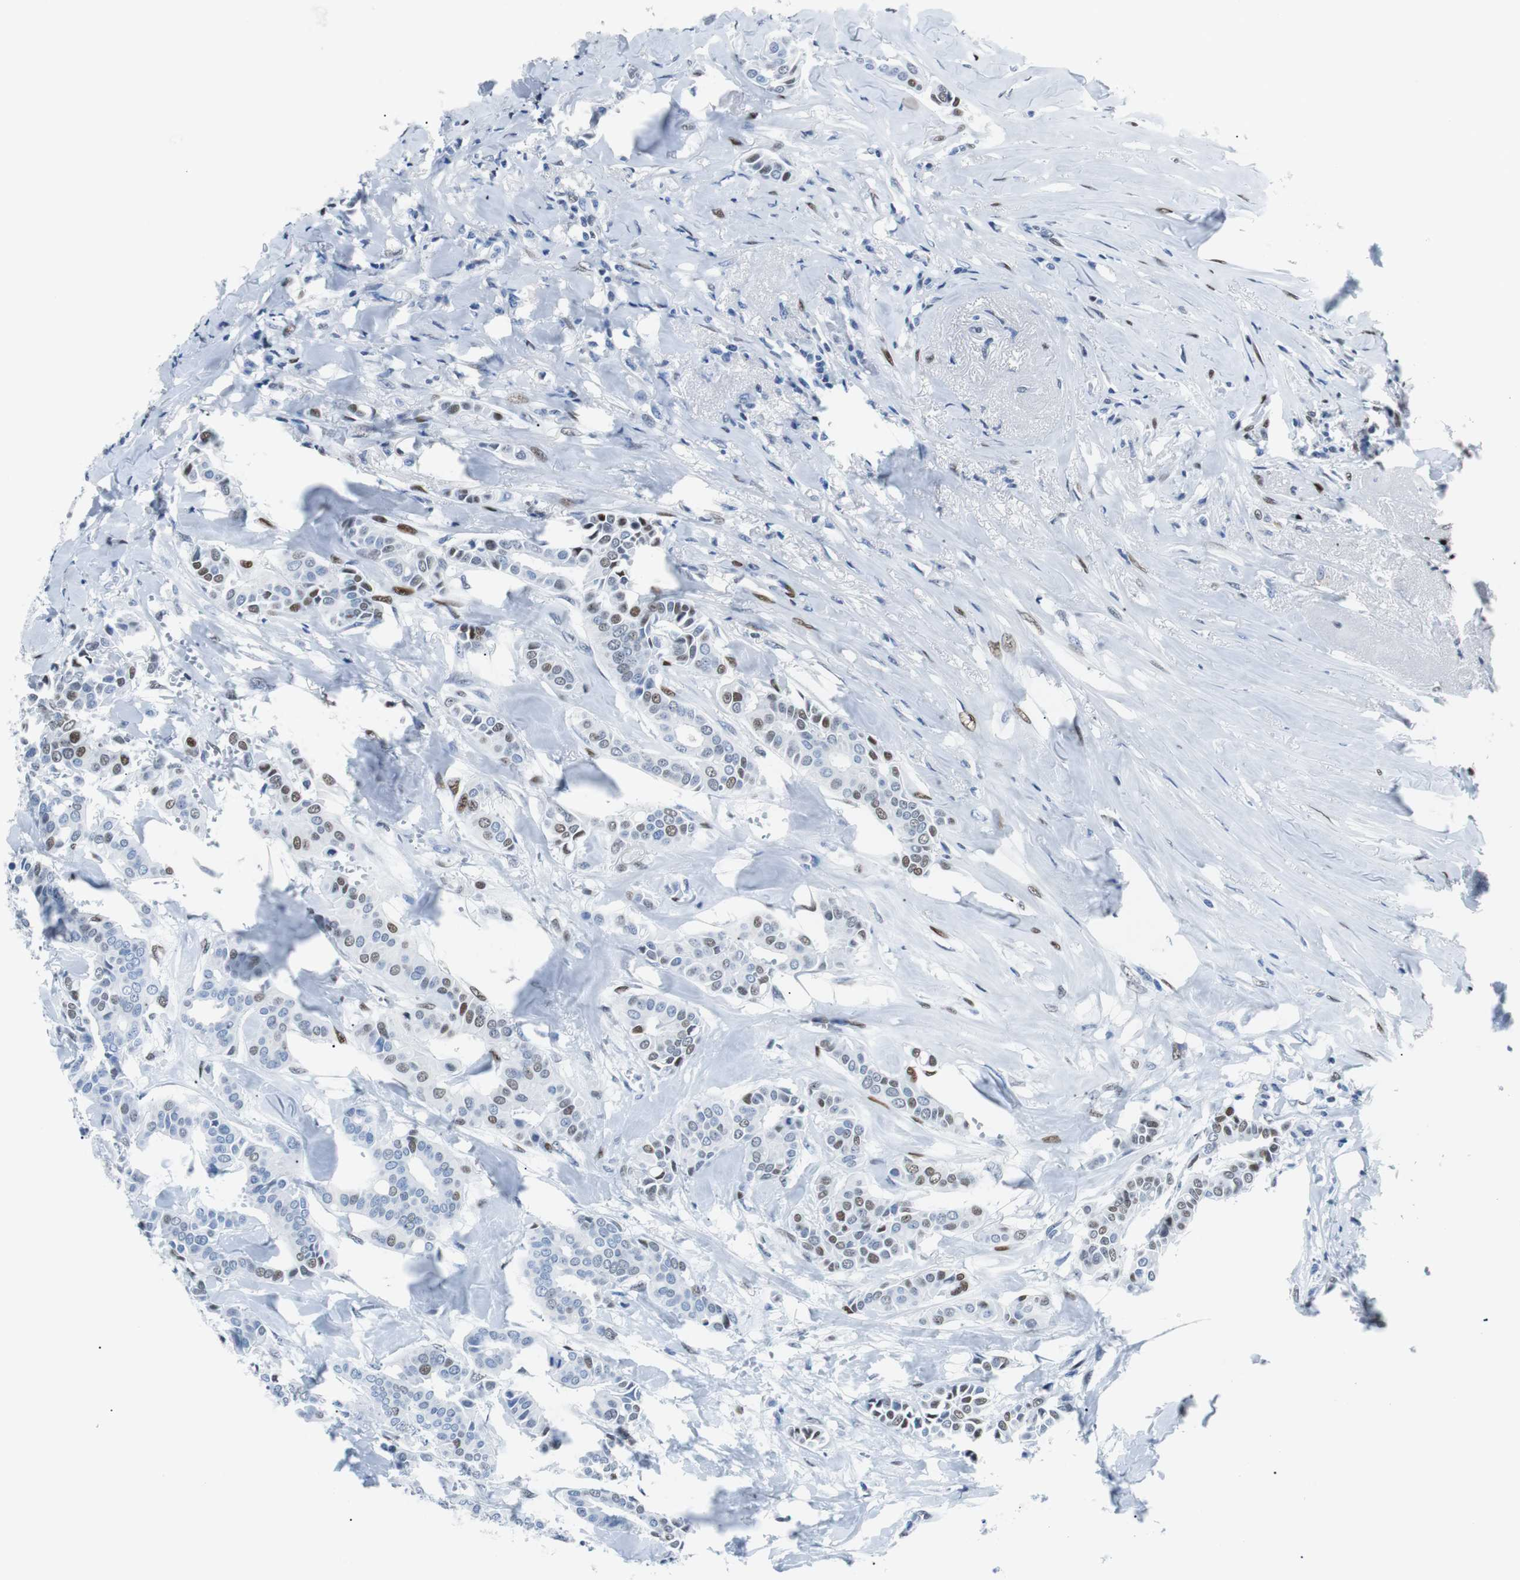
{"staining": {"intensity": "moderate", "quantity": "25%-75%", "location": "nuclear"}, "tissue": "head and neck cancer", "cell_type": "Tumor cells", "image_type": "cancer", "snomed": [{"axis": "morphology", "description": "Adenocarcinoma, NOS"}, {"axis": "topography", "description": "Salivary gland"}, {"axis": "topography", "description": "Head-Neck"}], "caption": "Head and neck cancer (adenocarcinoma) stained with DAB immunohistochemistry (IHC) reveals medium levels of moderate nuclear staining in about 25%-75% of tumor cells.", "gene": "JUN", "patient": {"sex": "female", "age": 59}}